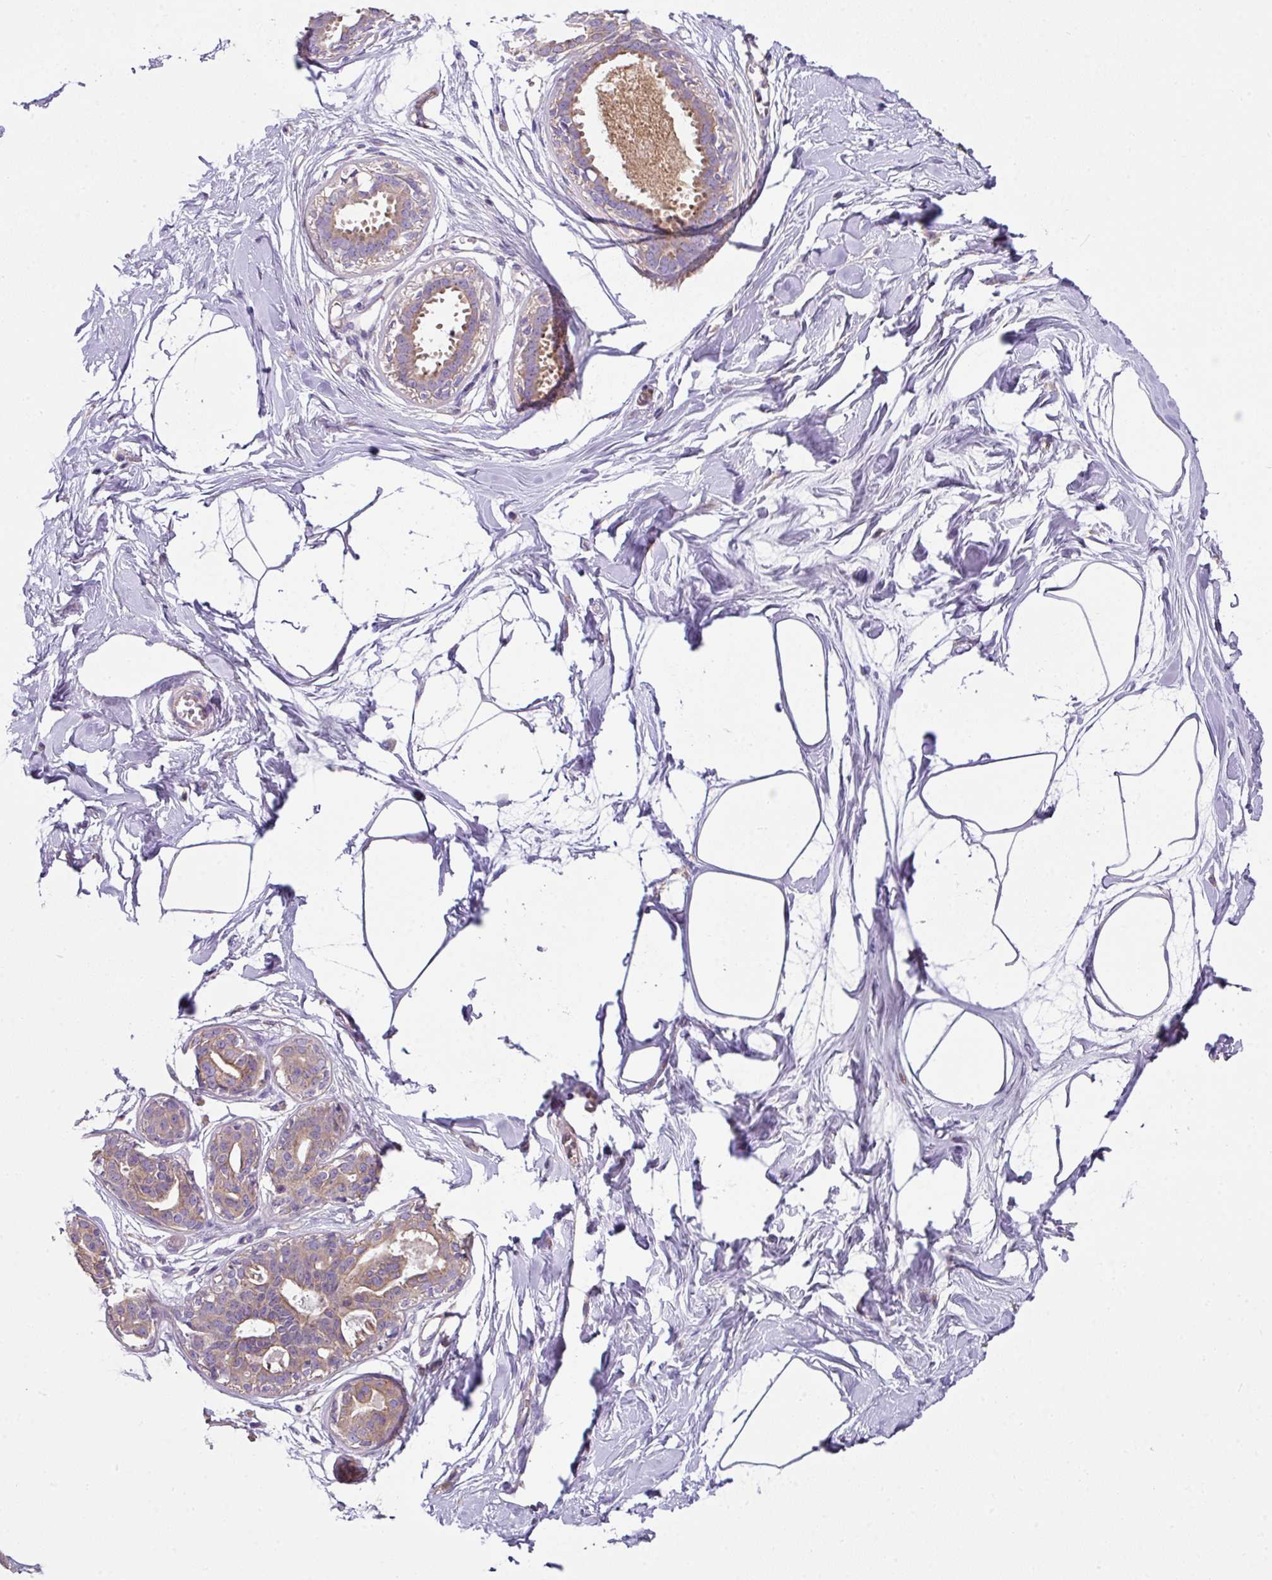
{"staining": {"intensity": "negative", "quantity": "none", "location": "none"}, "tissue": "breast", "cell_type": "Adipocytes", "image_type": "normal", "snomed": [{"axis": "morphology", "description": "Normal tissue, NOS"}, {"axis": "topography", "description": "Breast"}], "caption": "High power microscopy image of an IHC photomicrograph of normal breast, revealing no significant positivity in adipocytes. Nuclei are stained in blue.", "gene": "LRRC9", "patient": {"sex": "female", "age": 45}}